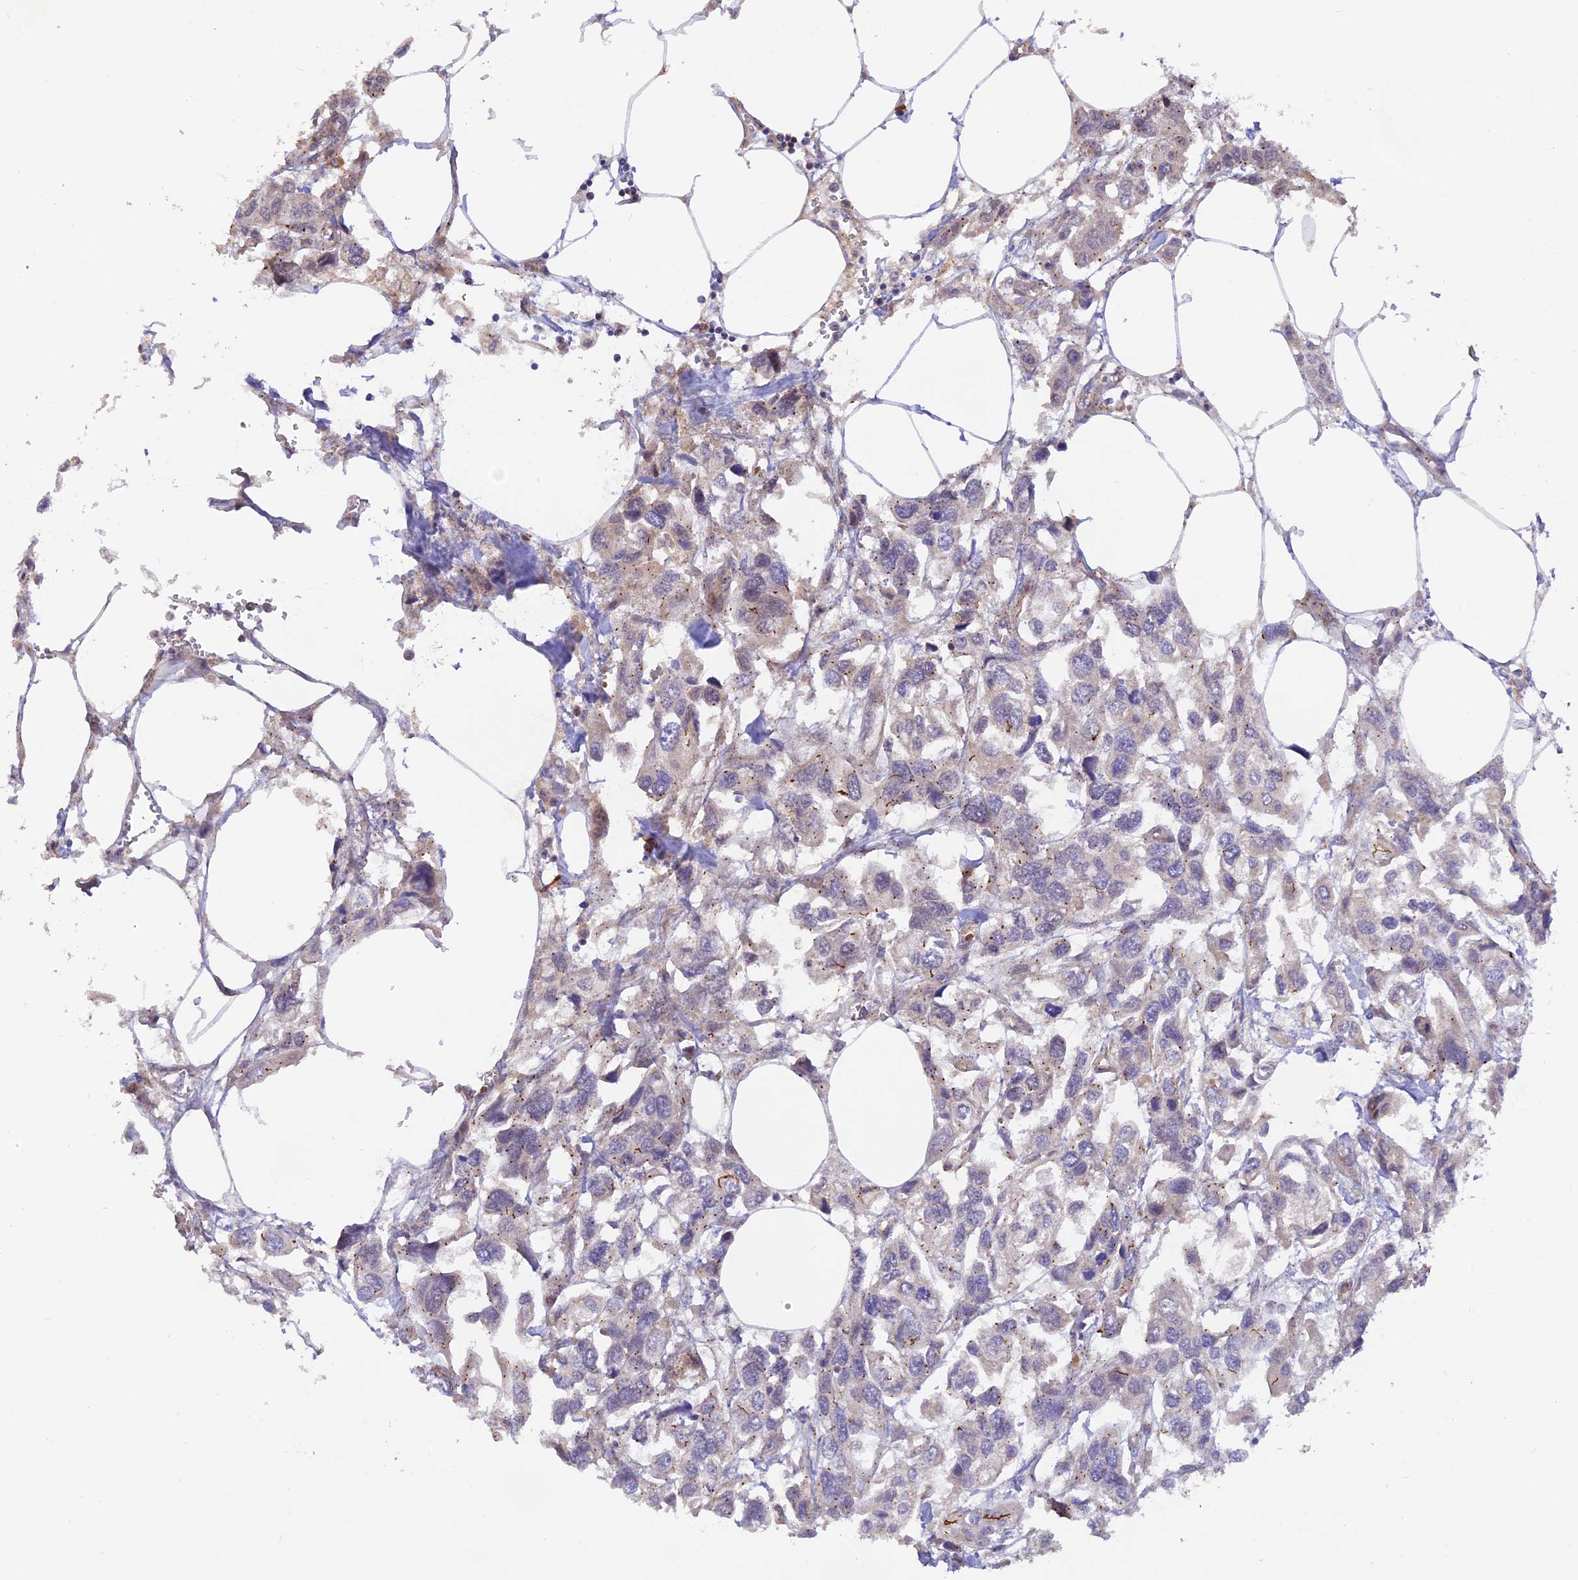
{"staining": {"intensity": "negative", "quantity": "none", "location": "none"}, "tissue": "urothelial cancer", "cell_type": "Tumor cells", "image_type": "cancer", "snomed": [{"axis": "morphology", "description": "Urothelial carcinoma, High grade"}, {"axis": "topography", "description": "Urinary bladder"}], "caption": "High magnification brightfield microscopy of urothelial carcinoma (high-grade) stained with DAB (3,3'-diaminobenzidine) (brown) and counterstained with hematoxylin (blue): tumor cells show no significant expression.", "gene": "WDFY4", "patient": {"sex": "male", "age": 67}}